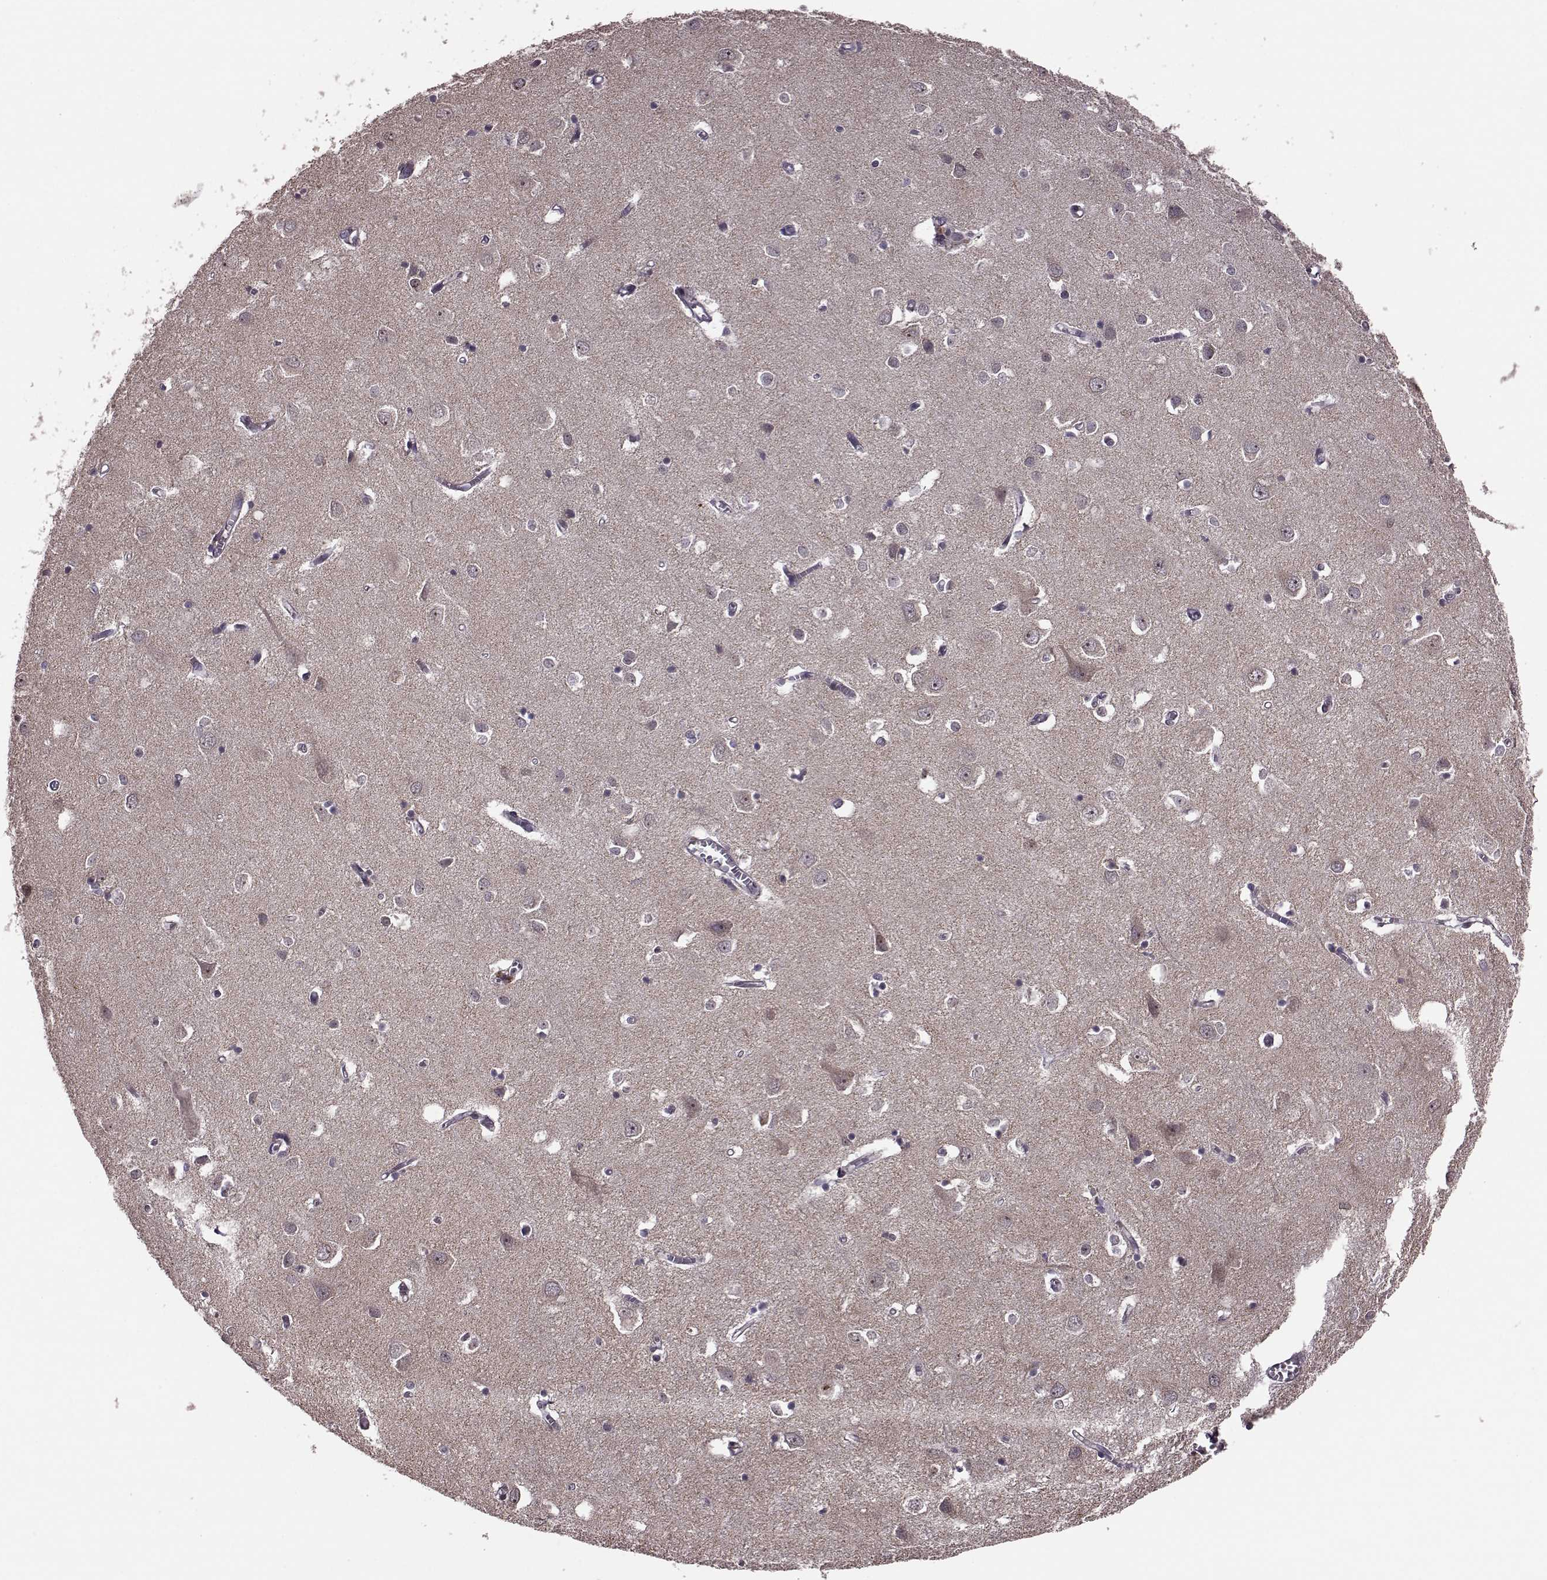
{"staining": {"intensity": "negative", "quantity": "none", "location": "none"}, "tissue": "cerebral cortex", "cell_type": "Endothelial cells", "image_type": "normal", "snomed": [{"axis": "morphology", "description": "Normal tissue, NOS"}, {"axis": "topography", "description": "Cerebral cortex"}], "caption": "The micrograph reveals no staining of endothelial cells in benign cerebral cortex.", "gene": "SYNPO", "patient": {"sex": "male", "age": 70}}